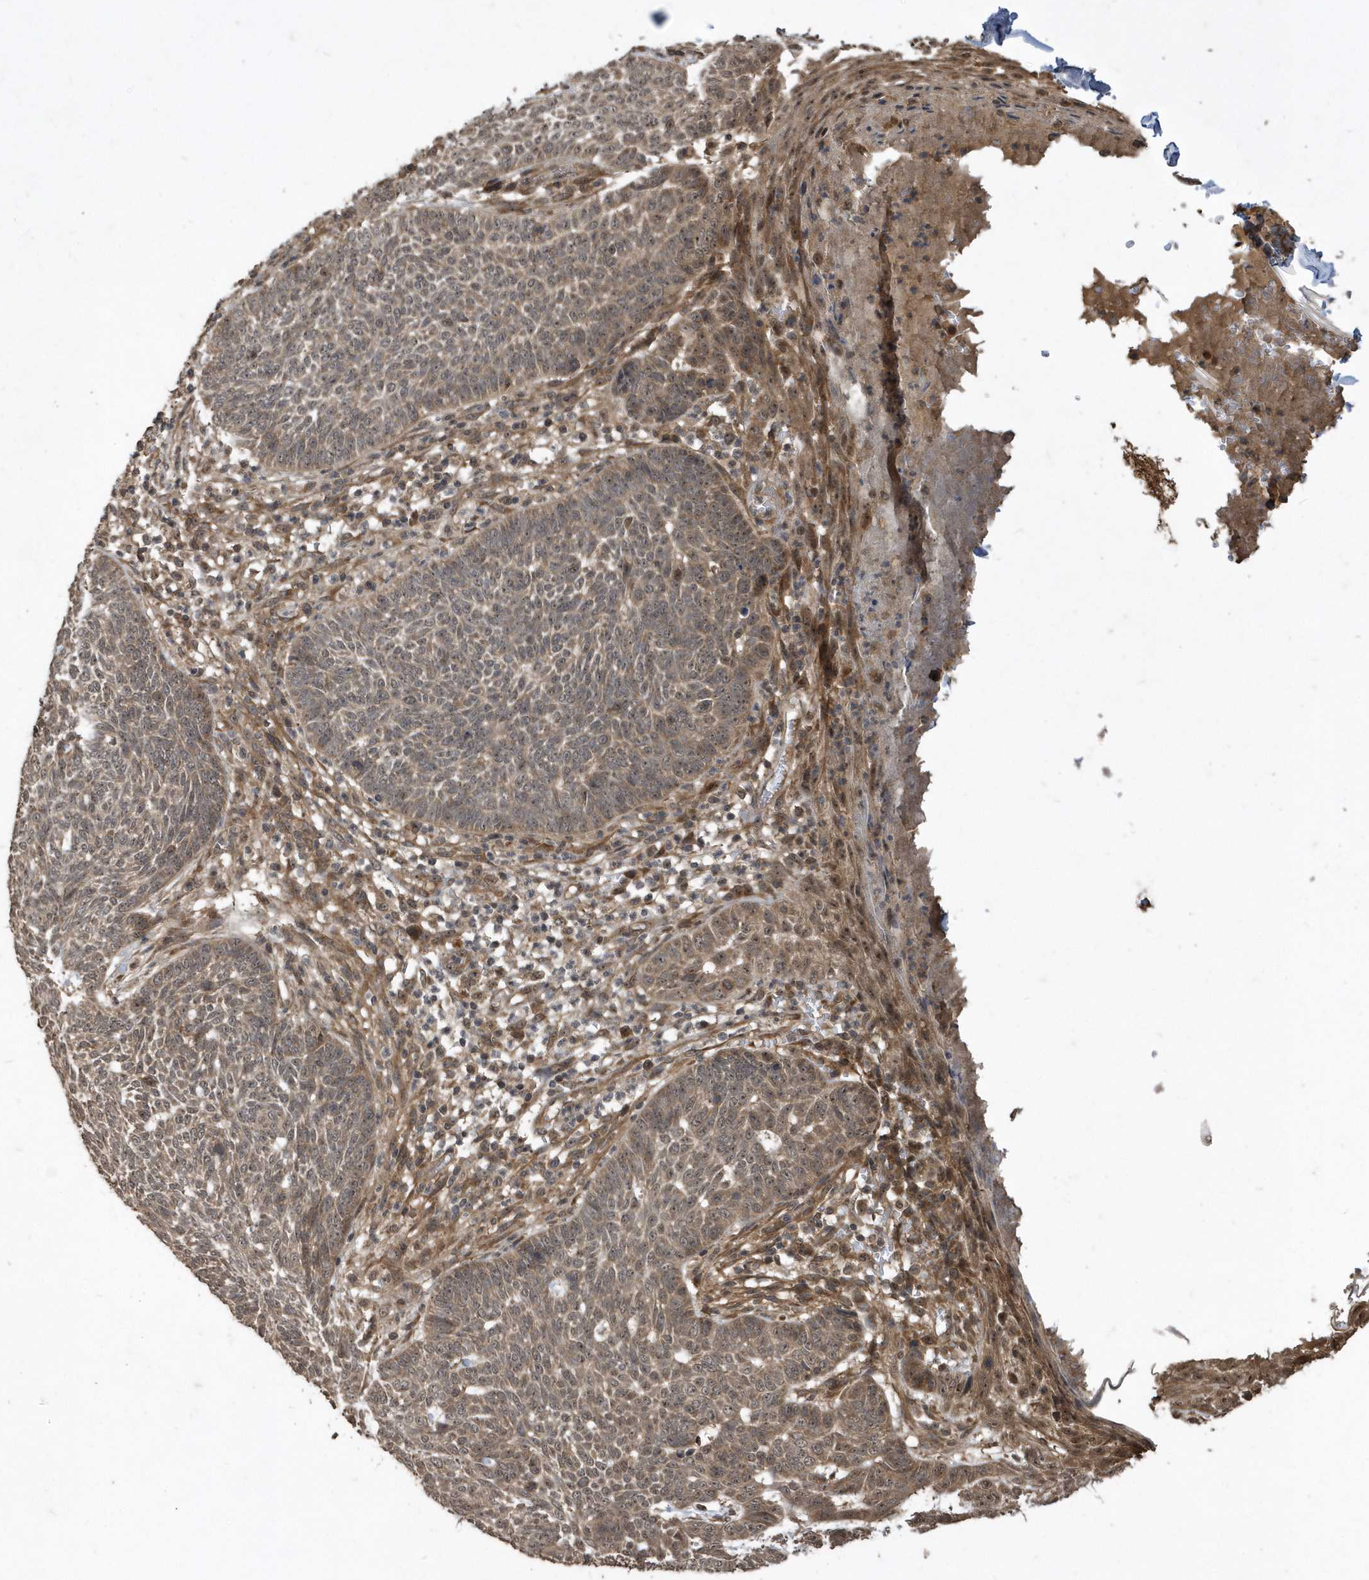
{"staining": {"intensity": "weak", "quantity": ">75%", "location": "cytoplasmic/membranous"}, "tissue": "skin cancer", "cell_type": "Tumor cells", "image_type": "cancer", "snomed": [{"axis": "morphology", "description": "Normal tissue, NOS"}, {"axis": "morphology", "description": "Basal cell carcinoma"}, {"axis": "topography", "description": "Skin"}], "caption": "This micrograph displays immunohistochemistry staining of human skin cancer (basal cell carcinoma), with low weak cytoplasmic/membranous positivity in about >75% of tumor cells.", "gene": "WASHC5", "patient": {"sex": "male", "age": 64}}